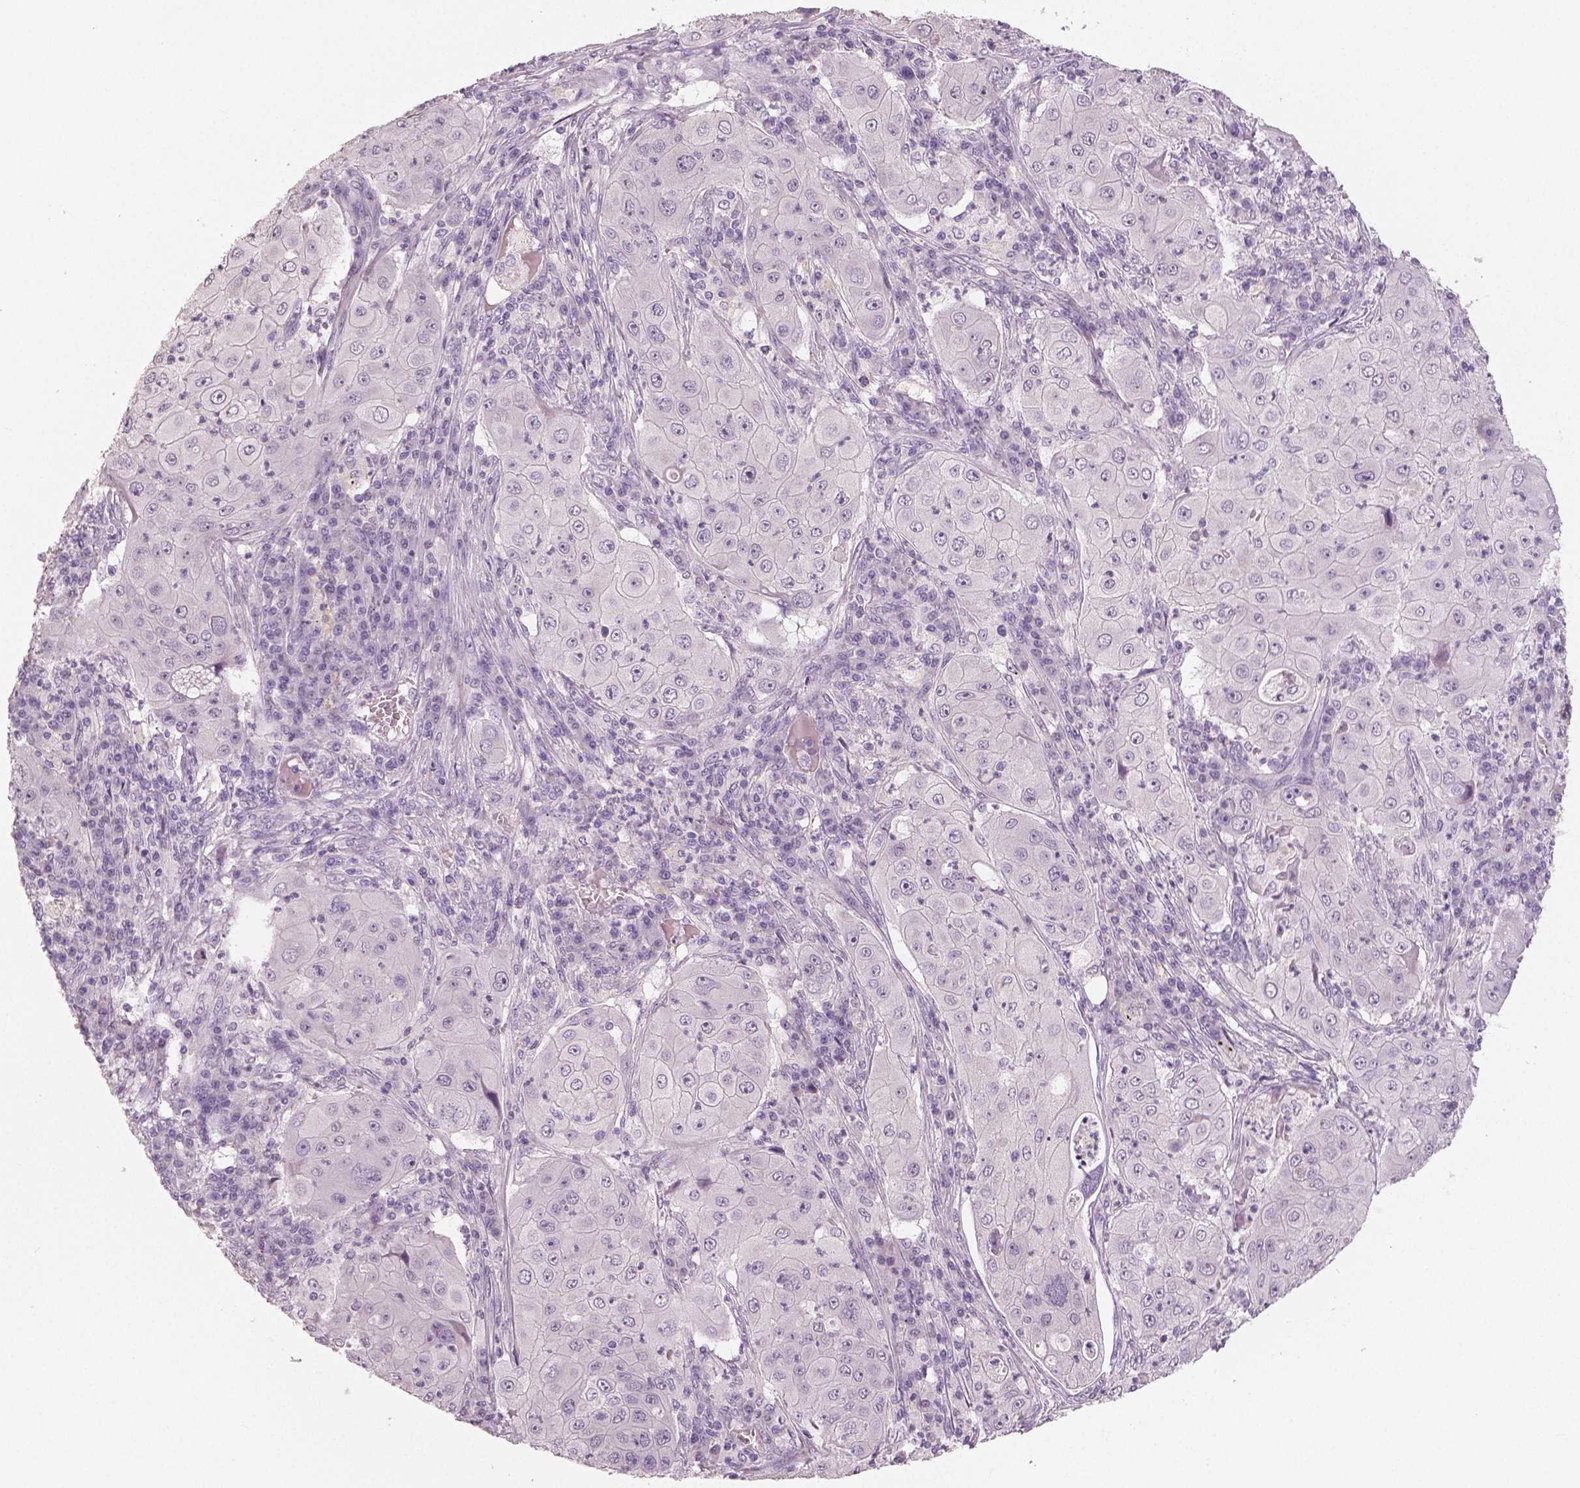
{"staining": {"intensity": "negative", "quantity": "none", "location": "none"}, "tissue": "lung cancer", "cell_type": "Tumor cells", "image_type": "cancer", "snomed": [{"axis": "morphology", "description": "Squamous cell carcinoma, NOS"}, {"axis": "topography", "description": "Lung"}], "caption": "Tumor cells show no significant expression in lung cancer (squamous cell carcinoma).", "gene": "NECAB1", "patient": {"sex": "female", "age": 59}}